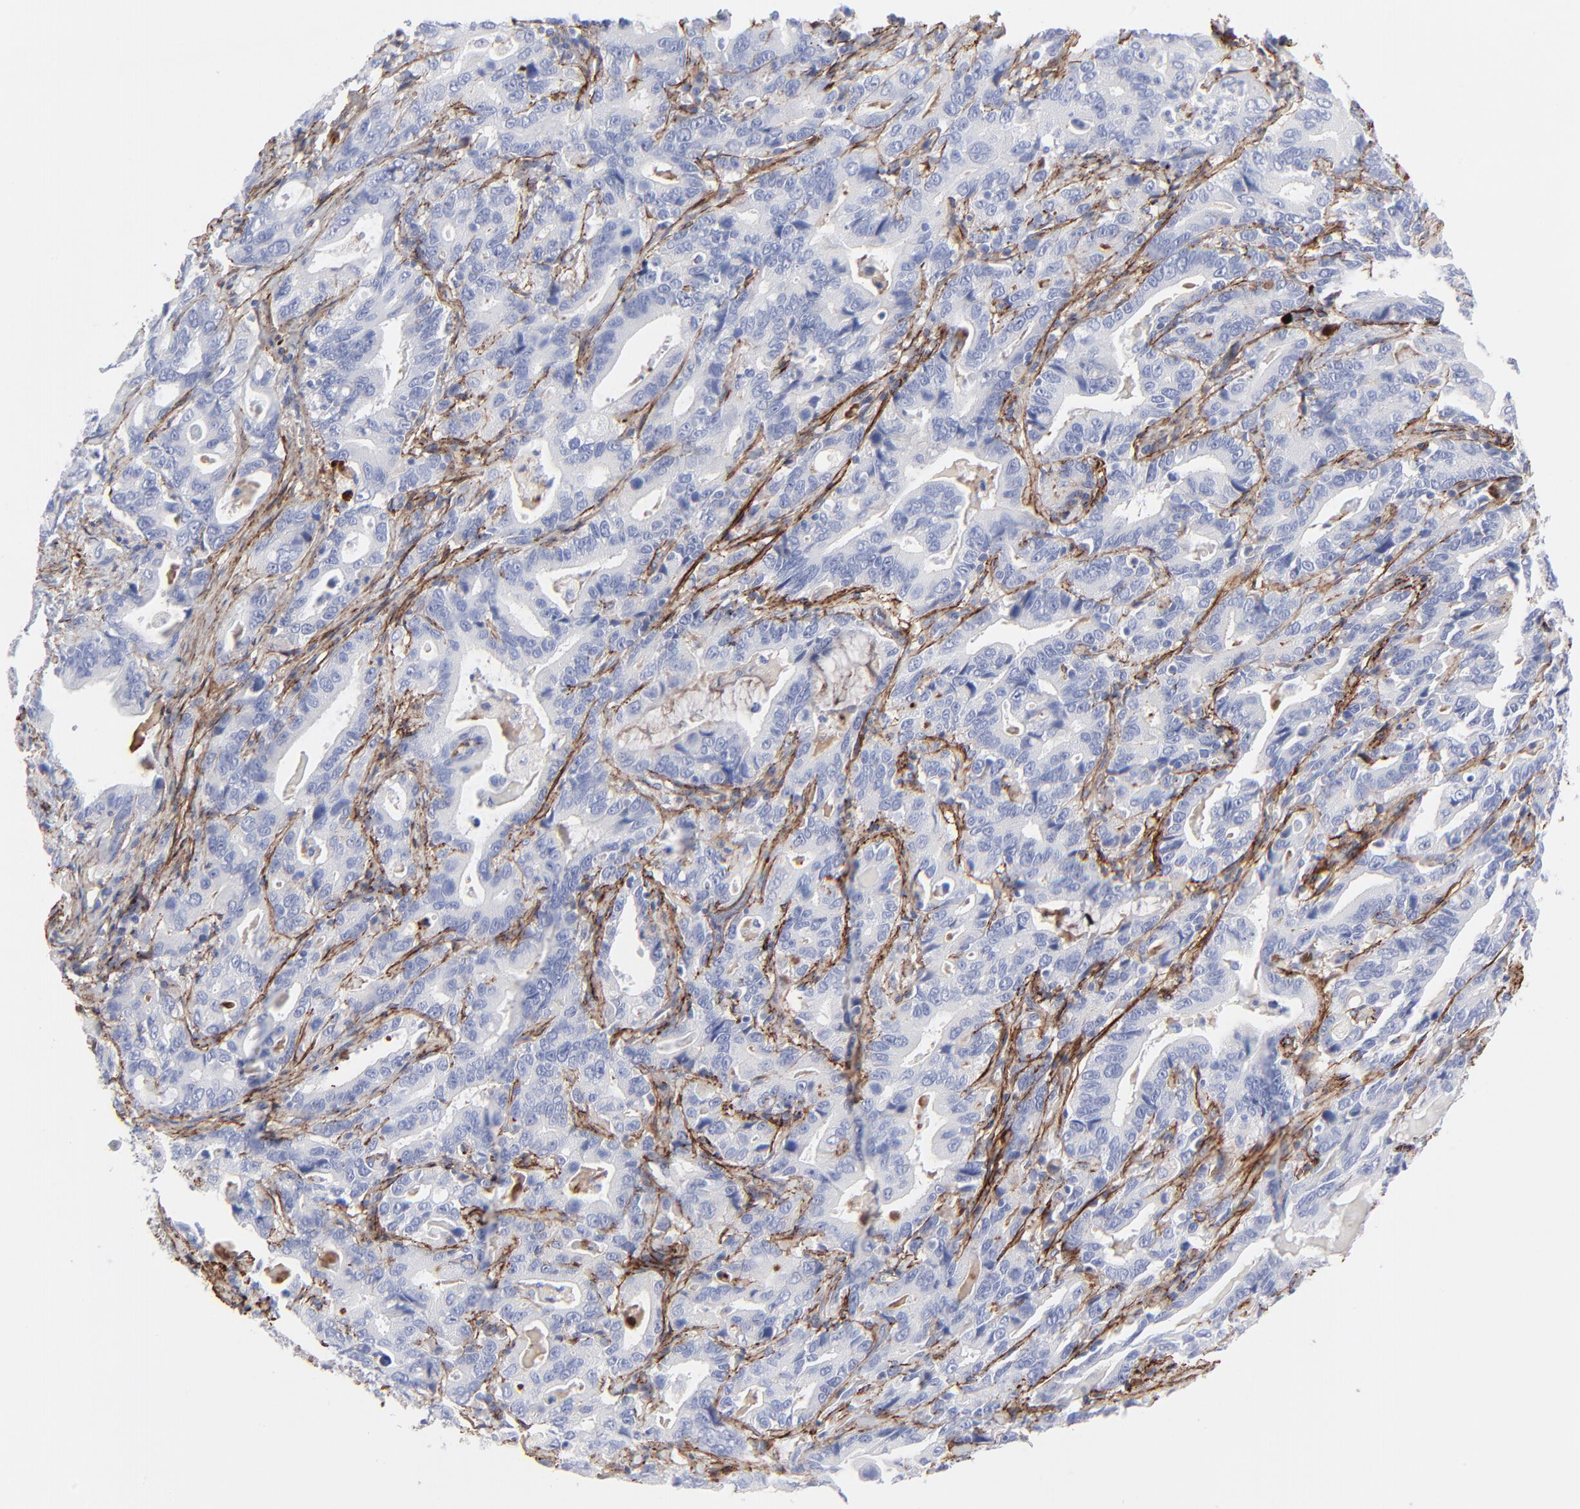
{"staining": {"intensity": "negative", "quantity": "none", "location": "none"}, "tissue": "stomach cancer", "cell_type": "Tumor cells", "image_type": "cancer", "snomed": [{"axis": "morphology", "description": "Adenocarcinoma, NOS"}, {"axis": "topography", "description": "Stomach, upper"}], "caption": "Immunohistochemistry micrograph of neoplastic tissue: adenocarcinoma (stomach) stained with DAB (3,3'-diaminobenzidine) shows no significant protein positivity in tumor cells.", "gene": "FBLN2", "patient": {"sex": "male", "age": 63}}